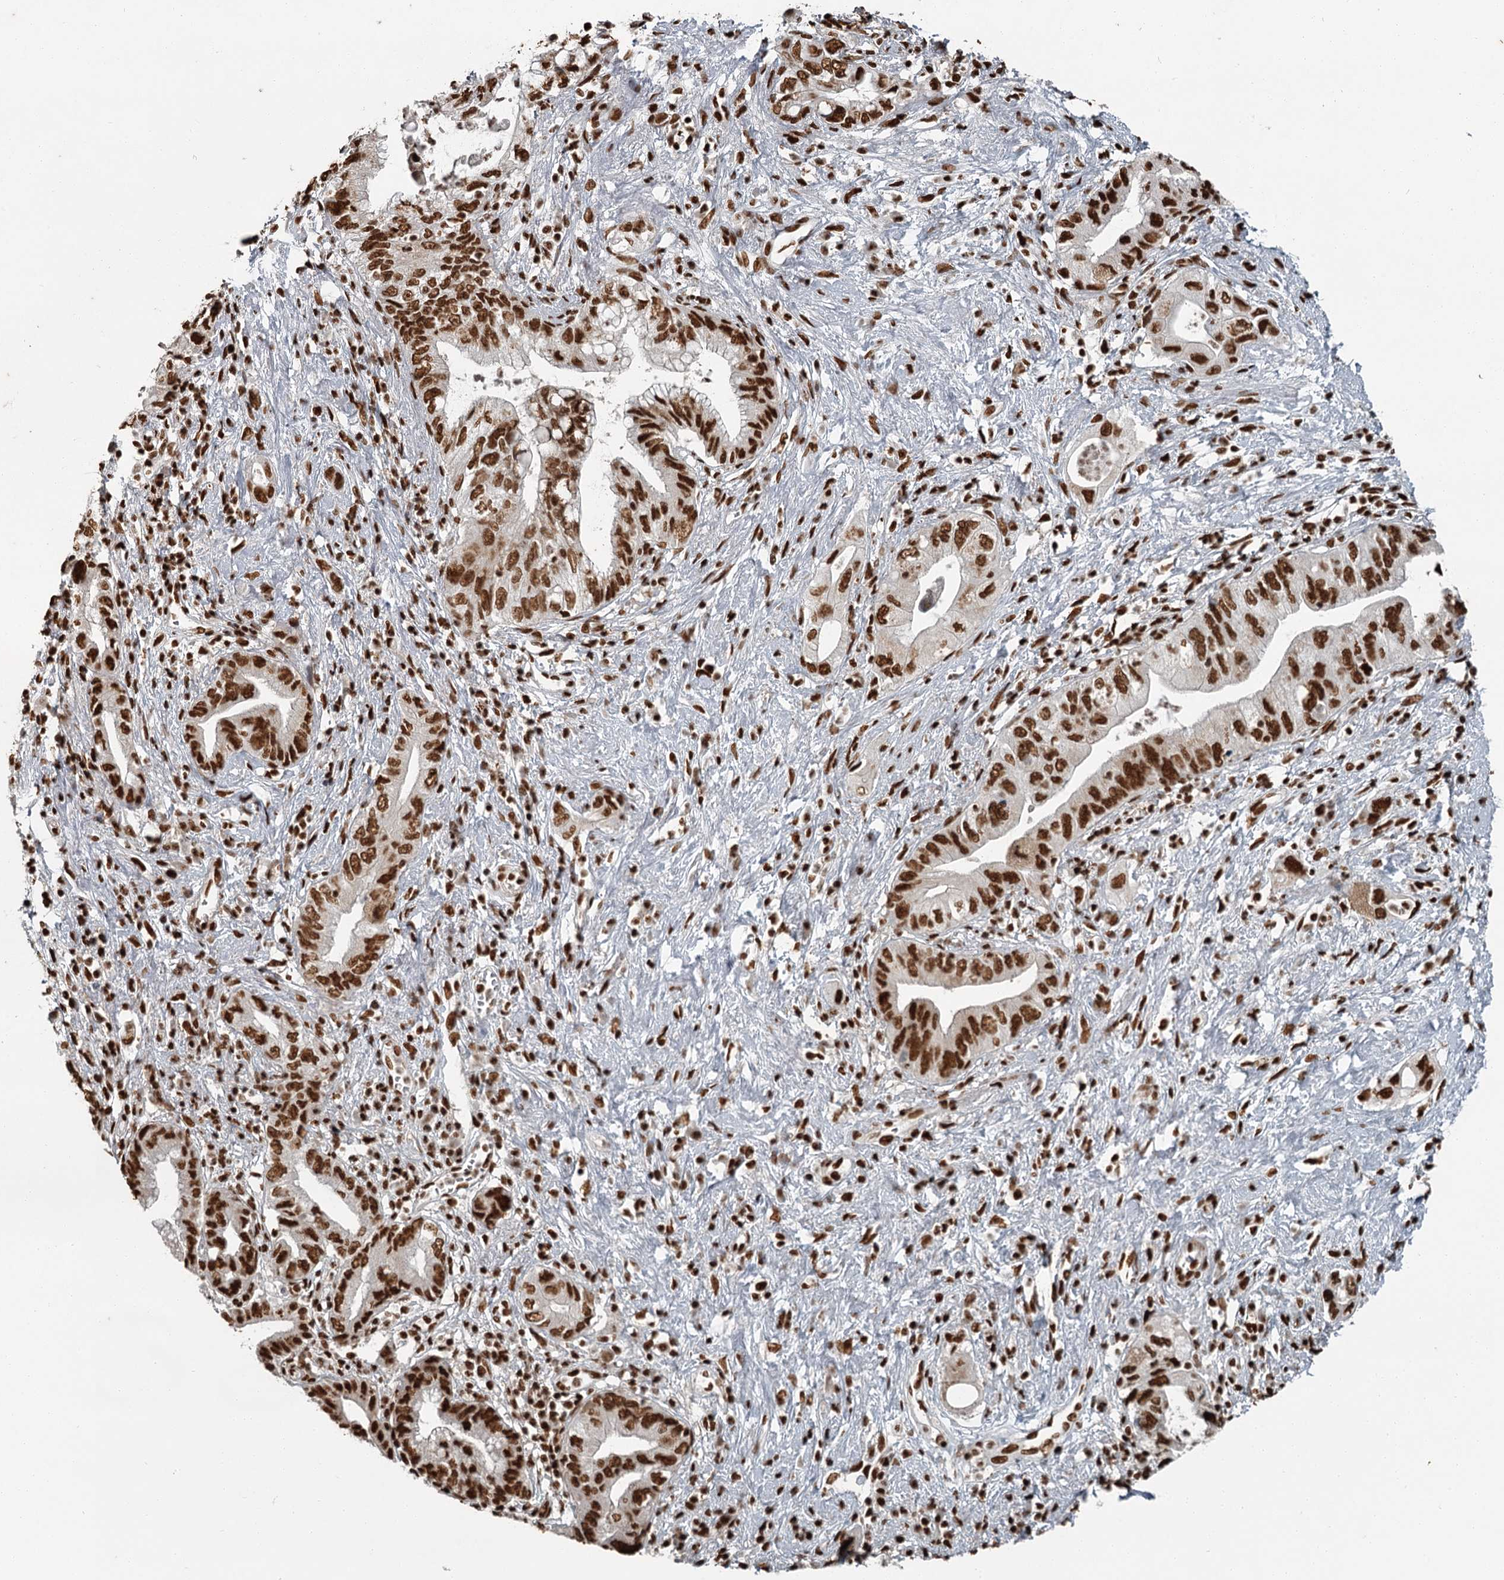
{"staining": {"intensity": "strong", "quantity": ">75%", "location": "nuclear"}, "tissue": "pancreatic cancer", "cell_type": "Tumor cells", "image_type": "cancer", "snomed": [{"axis": "morphology", "description": "Adenocarcinoma, NOS"}, {"axis": "topography", "description": "Pancreas"}], "caption": "IHC (DAB) staining of human adenocarcinoma (pancreatic) reveals strong nuclear protein expression in about >75% of tumor cells. The protein is stained brown, and the nuclei are stained in blue (DAB IHC with brightfield microscopy, high magnification).", "gene": "RBBP7", "patient": {"sex": "female", "age": 73}}